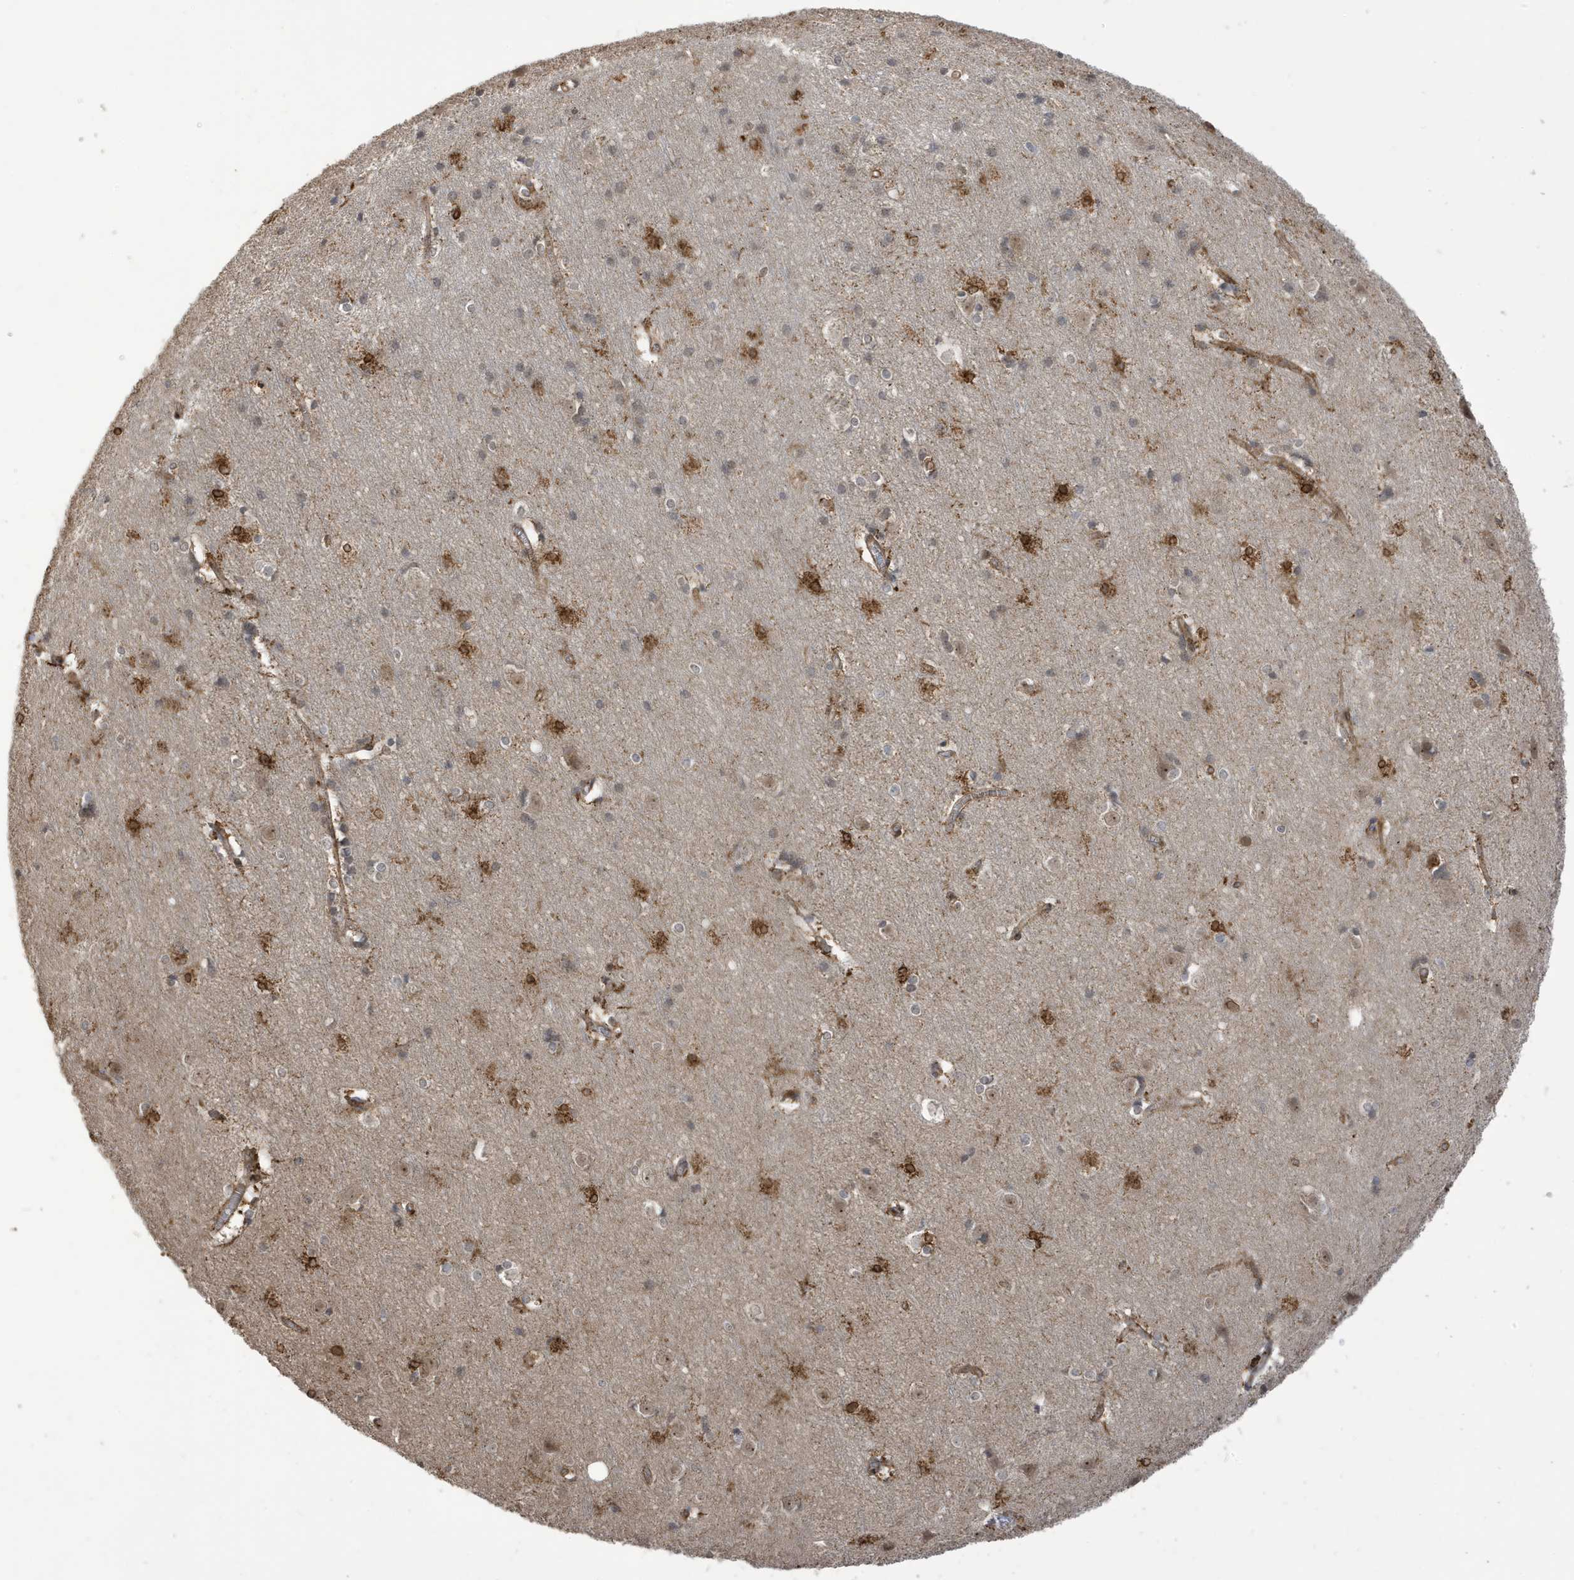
{"staining": {"intensity": "moderate", "quantity": ">75%", "location": "cytoplasmic/membranous"}, "tissue": "cerebral cortex", "cell_type": "Endothelial cells", "image_type": "normal", "snomed": [{"axis": "morphology", "description": "Normal tissue, NOS"}, {"axis": "topography", "description": "Cerebral cortex"}], "caption": "Cerebral cortex was stained to show a protein in brown. There is medium levels of moderate cytoplasmic/membranous positivity in approximately >75% of endothelial cells. Using DAB (3,3'-diaminobenzidine) (brown) and hematoxylin (blue) stains, captured at high magnification using brightfield microscopy.", "gene": "ECM2", "patient": {"sex": "male", "age": 54}}